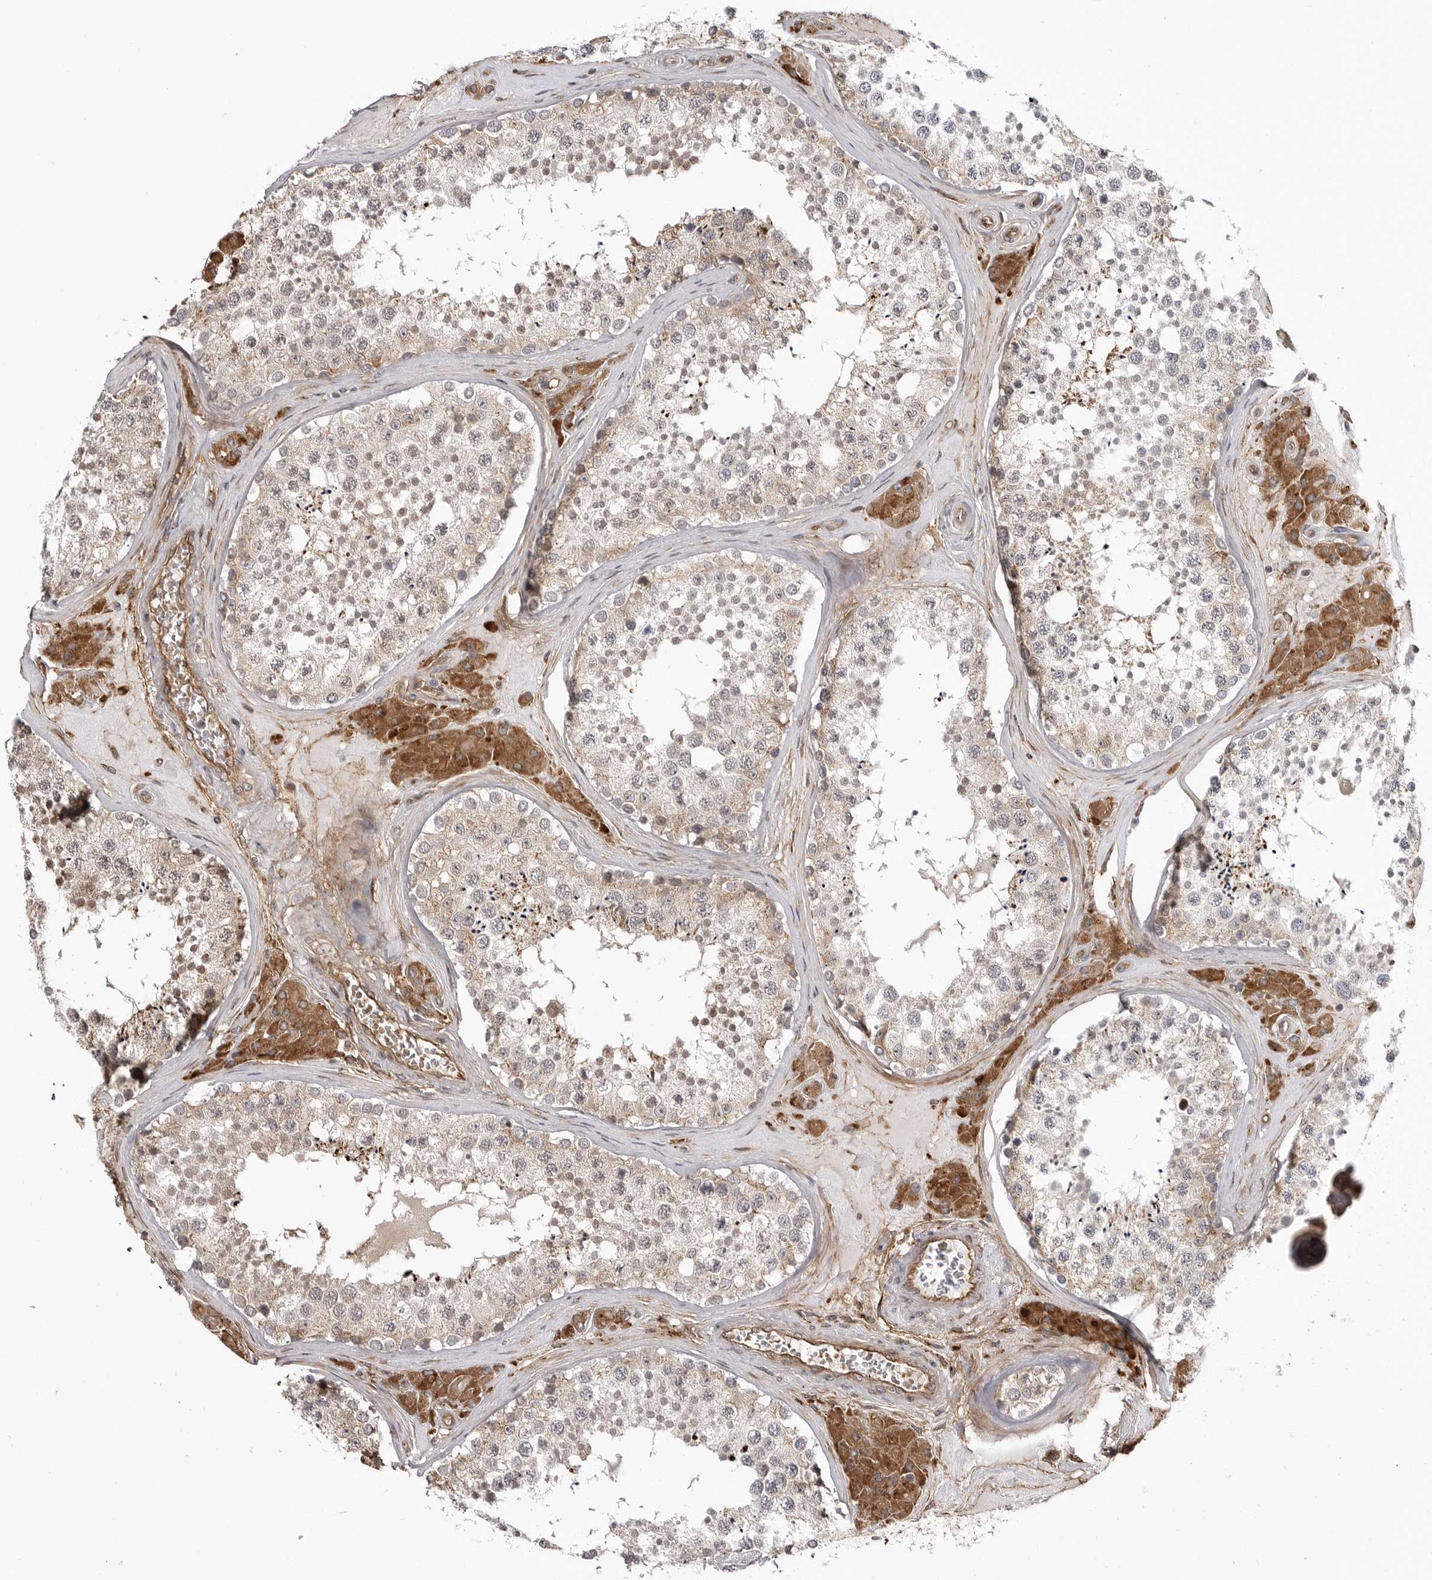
{"staining": {"intensity": "weak", "quantity": ">75%", "location": "cytoplasmic/membranous"}, "tissue": "testis", "cell_type": "Cells in seminiferous ducts", "image_type": "normal", "snomed": [{"axis": "morphology", "description": "Normal tissue, NOS"}, {"axis": "topography", "description": "Testis"}], "caption": "Benign testis was stained to show a protein in brown. There is low levels of weak cytoplasmic/membranous expression in about >75% of cells in seminiferous ducts. The protein is shown in brown color, while the nuclei are stained blue.", "gene": "ARL5A", "patient": {"sex": "male", "age": 46}}